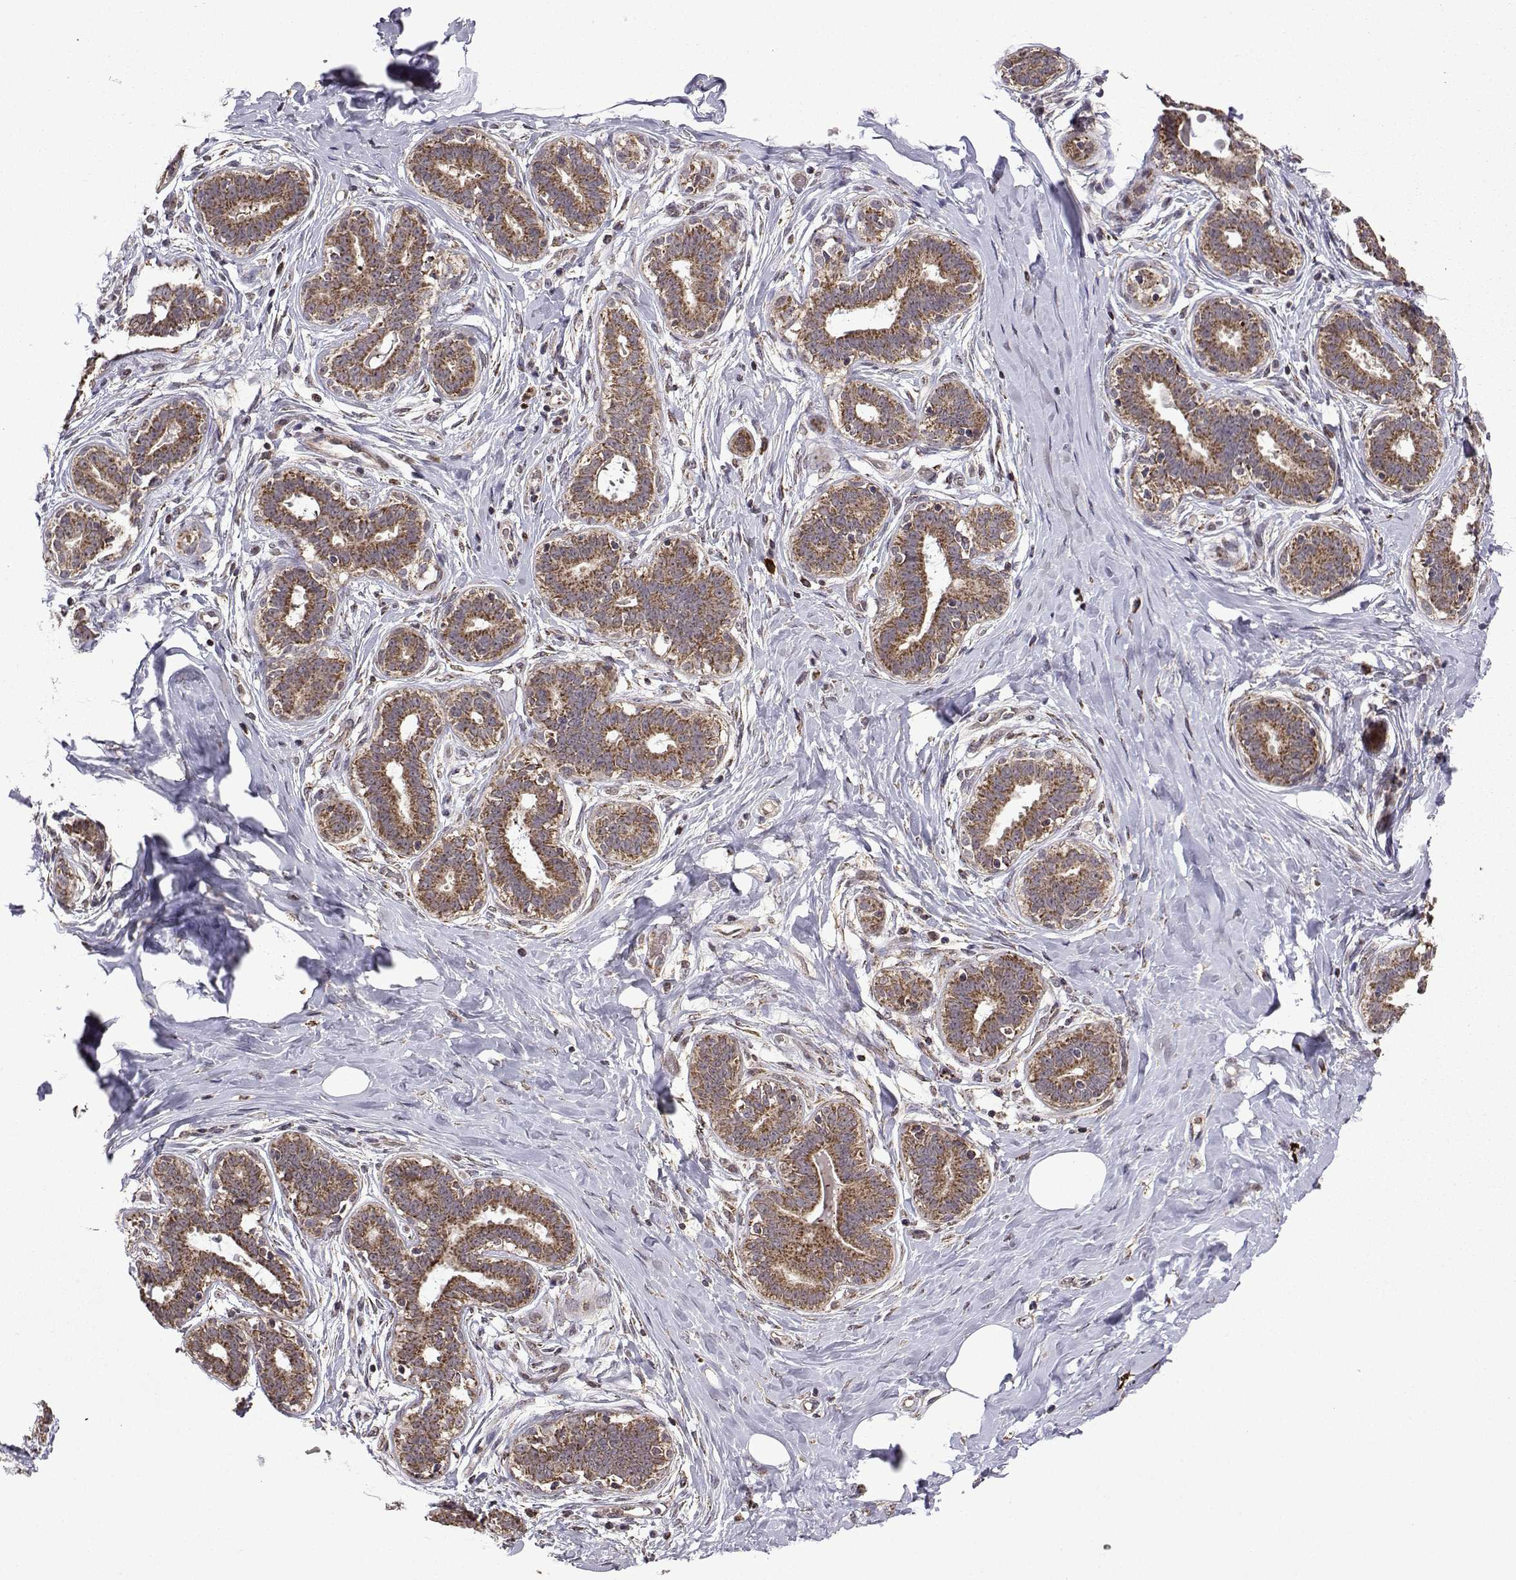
{"staining": {"intensity": "negative", "quantity": "none", "location": "none"}, "tissue": "breast", "cell_type": "Adipocytes", "image_type": "normal", "snomed": [{"axis": "morphology", "description": "Normal tissue, NOS"}, {"axis": "topography", "description": "Skin"}, {"axis": "topography", "description": "Breast"}], "caption": "This image is of normal breast stained with immunohistochemistry to label a protein in brown with the nuclei are counter-stained blue. There is no expression in adipocytes.", "gene": "TAB2", "patient": {"sex": "female", "age": 43}}